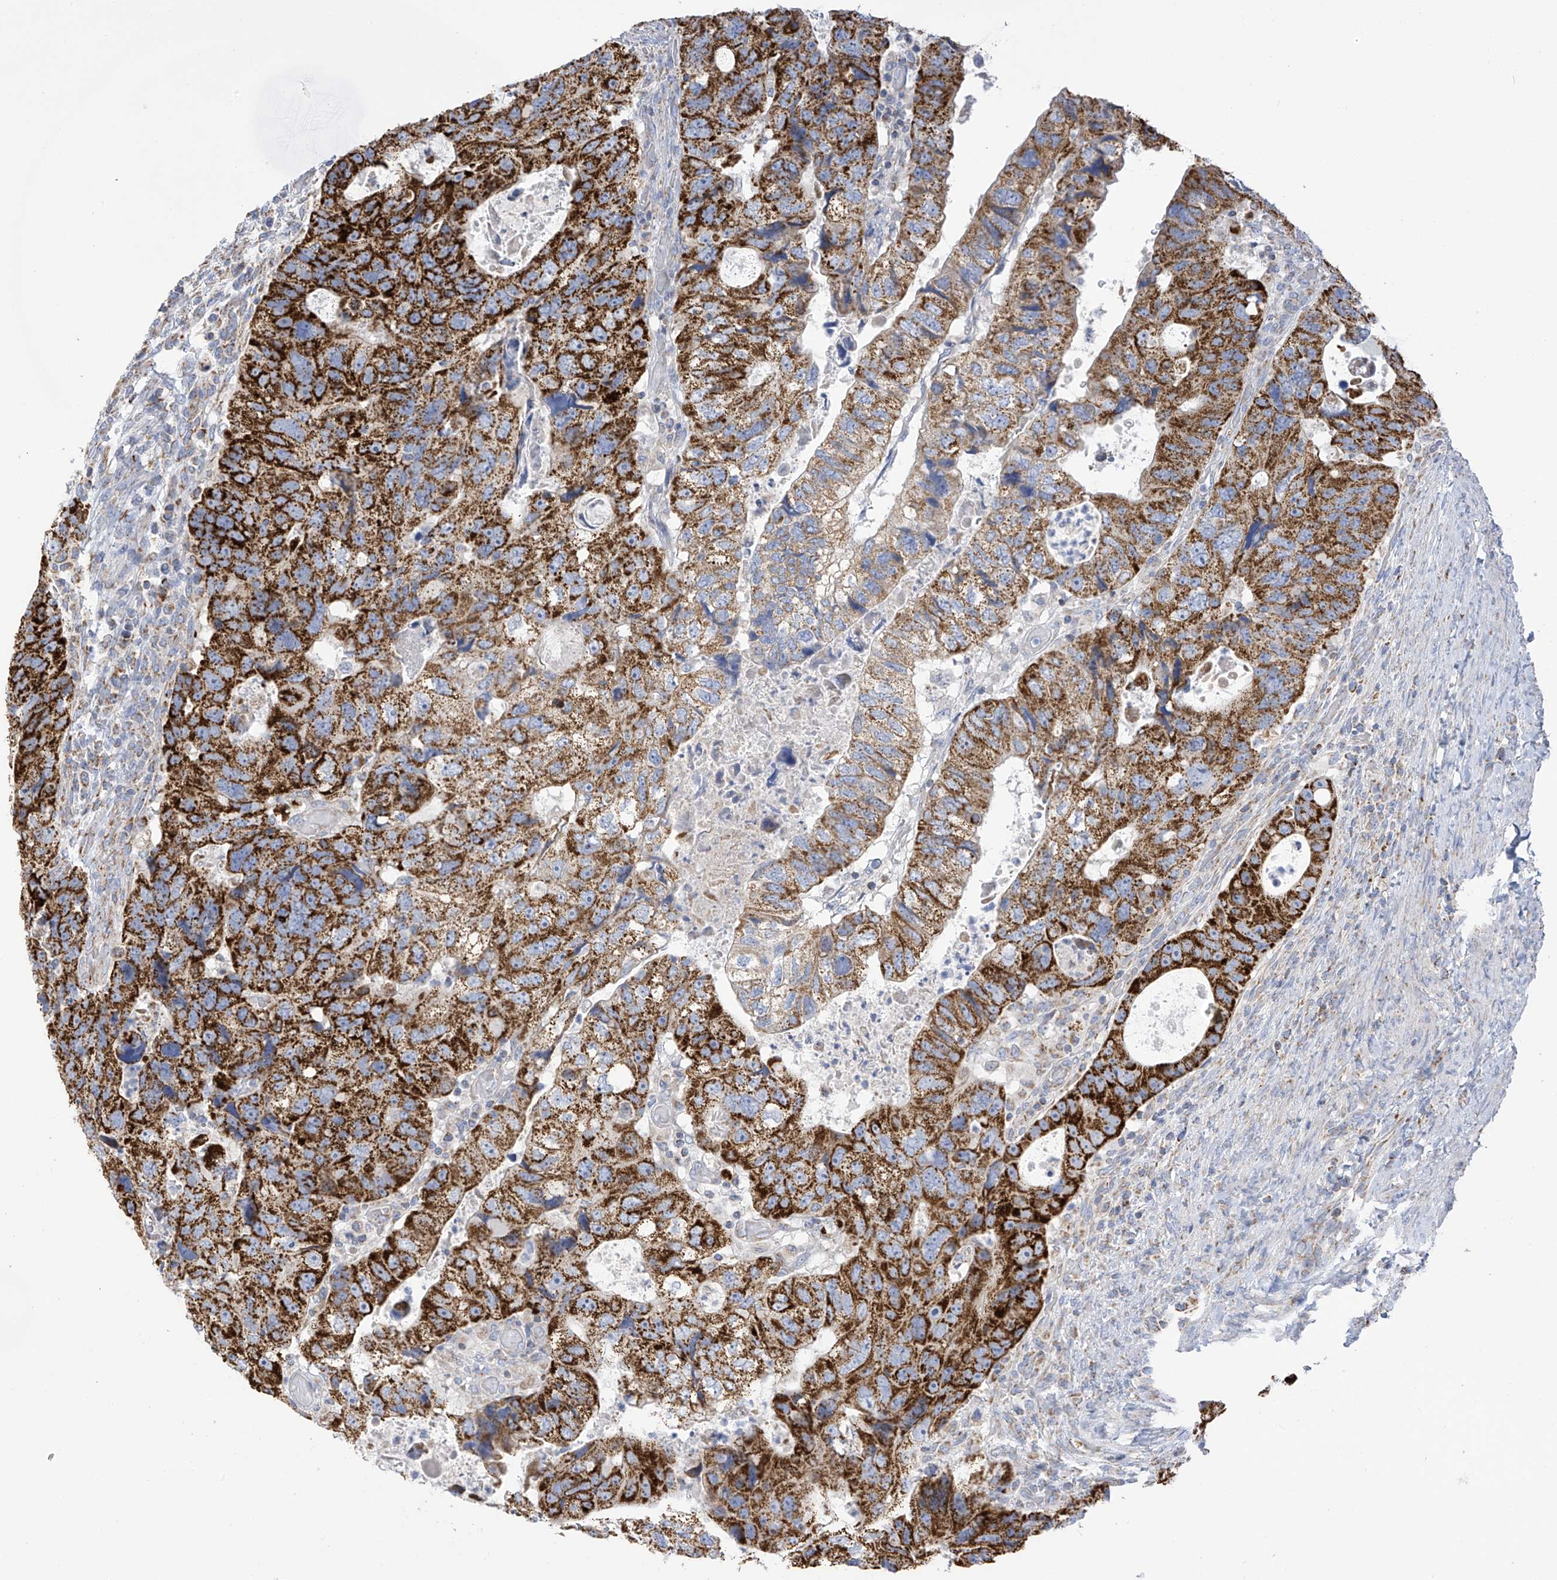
{"staining": {"intensity": "strong", "quantity": ">75%", "location": "cytoplasmic/membranous"}, "tissue": "colorectal cancer", "cell_type": "Tumor cells", "image_type": "cancer", "snomed": [{"axis": "morphology", "description": "Adenocarcinoma, NOS"}, {"axis": "topography", "description": "Rectum"}], "caption": "Adenocarcinoma (colorectal) tissue shows strong cytoplasmic/membranous positivity in approximately >75% of tumor cells, visualized by immunohistochemistry.", "gene": "PNPT1", "patient": {"sex": "male", "age": 59}}